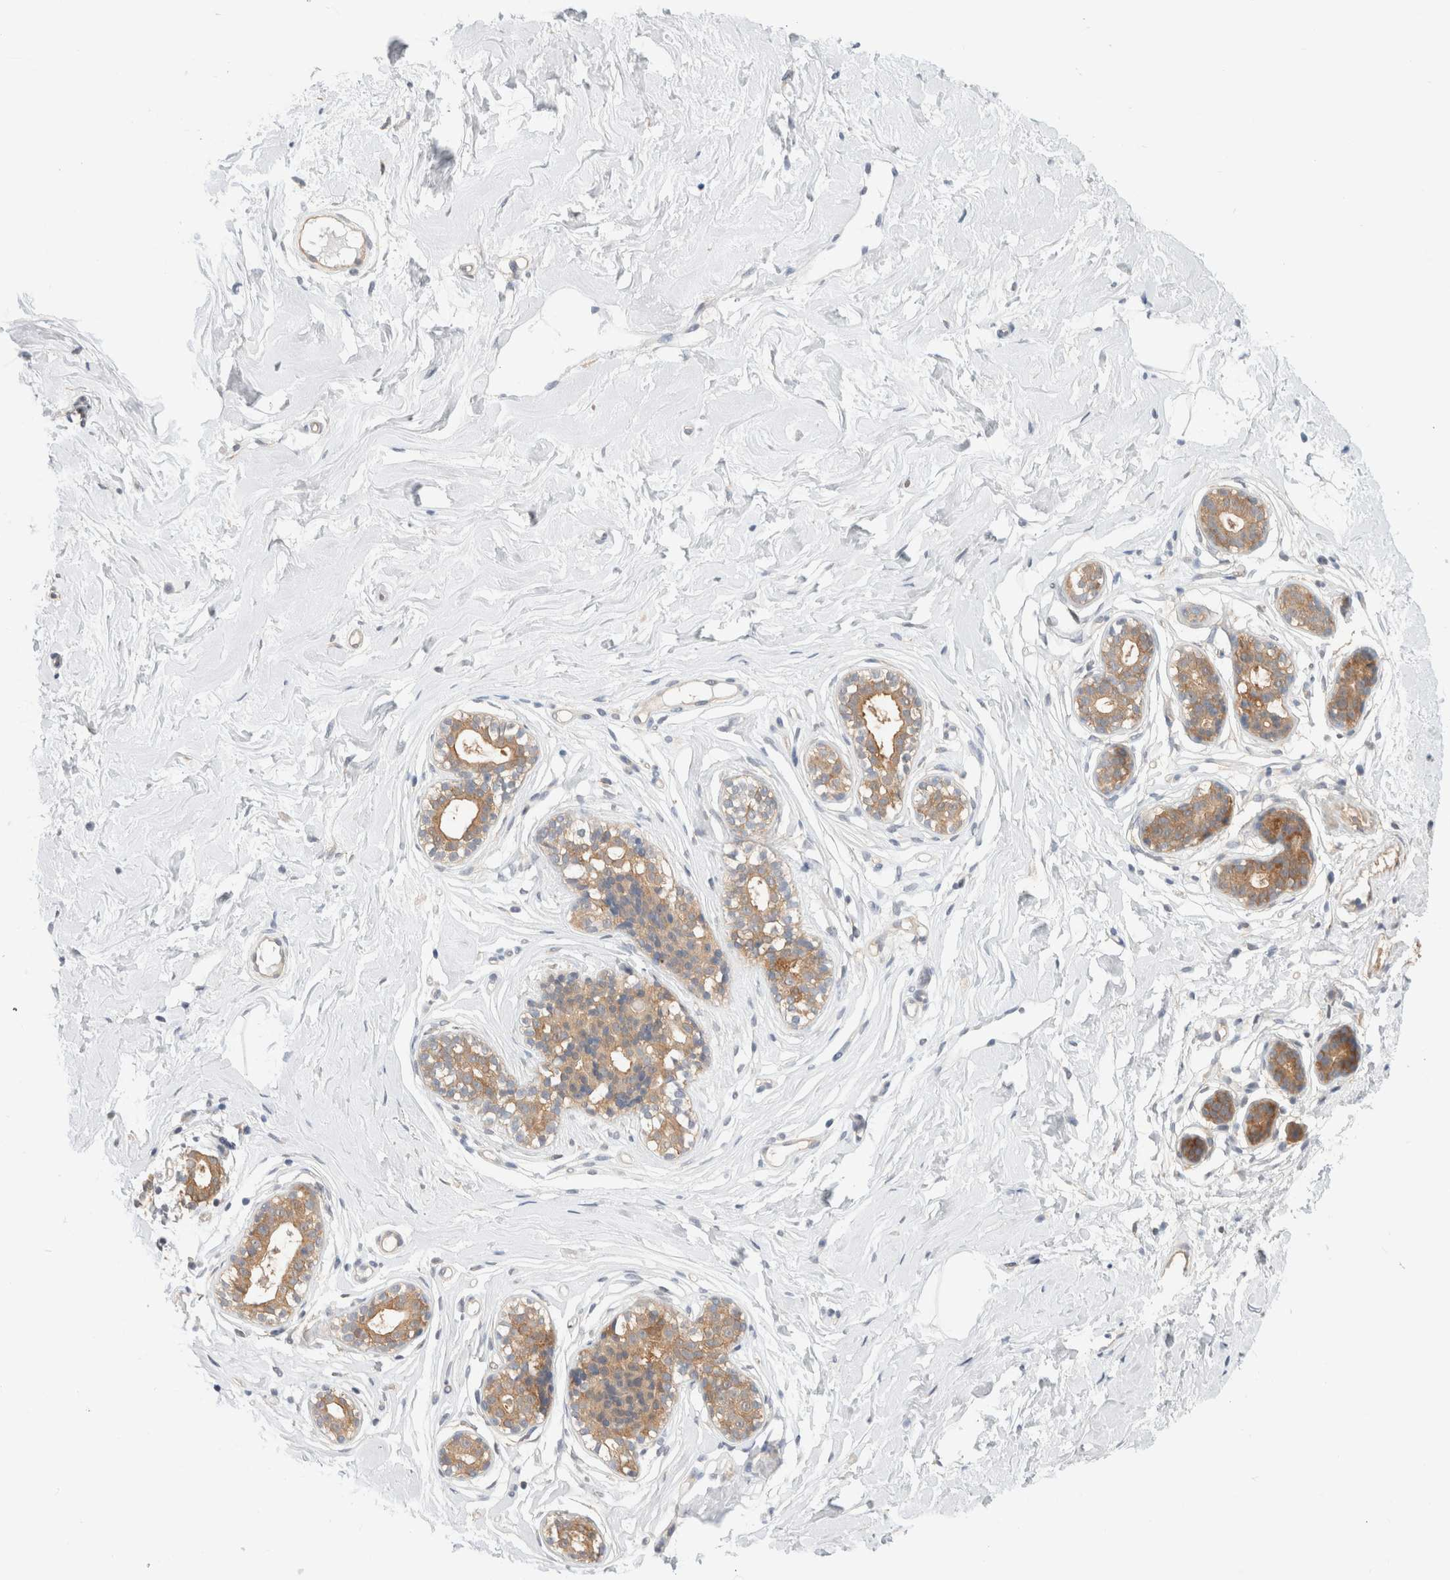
{"staining": {"intensity": "negative", "quantity": "none", "location": "none"}, "tissue": "breast", "cell_type": "Adipocytes", "image_type": "normal", "snomed": [{"axis": "morphology", "description": "Normal tissue, NOS"}, {"axis": "topography", "description": "Breast"}], "caption": "The immunohistochemistry (IHC) image has no significant staining in adipocytes of breast. (DAB IHC, high magnification).", "gene": "C17orf97", "patient": {"sex": "female", "age": 23}}